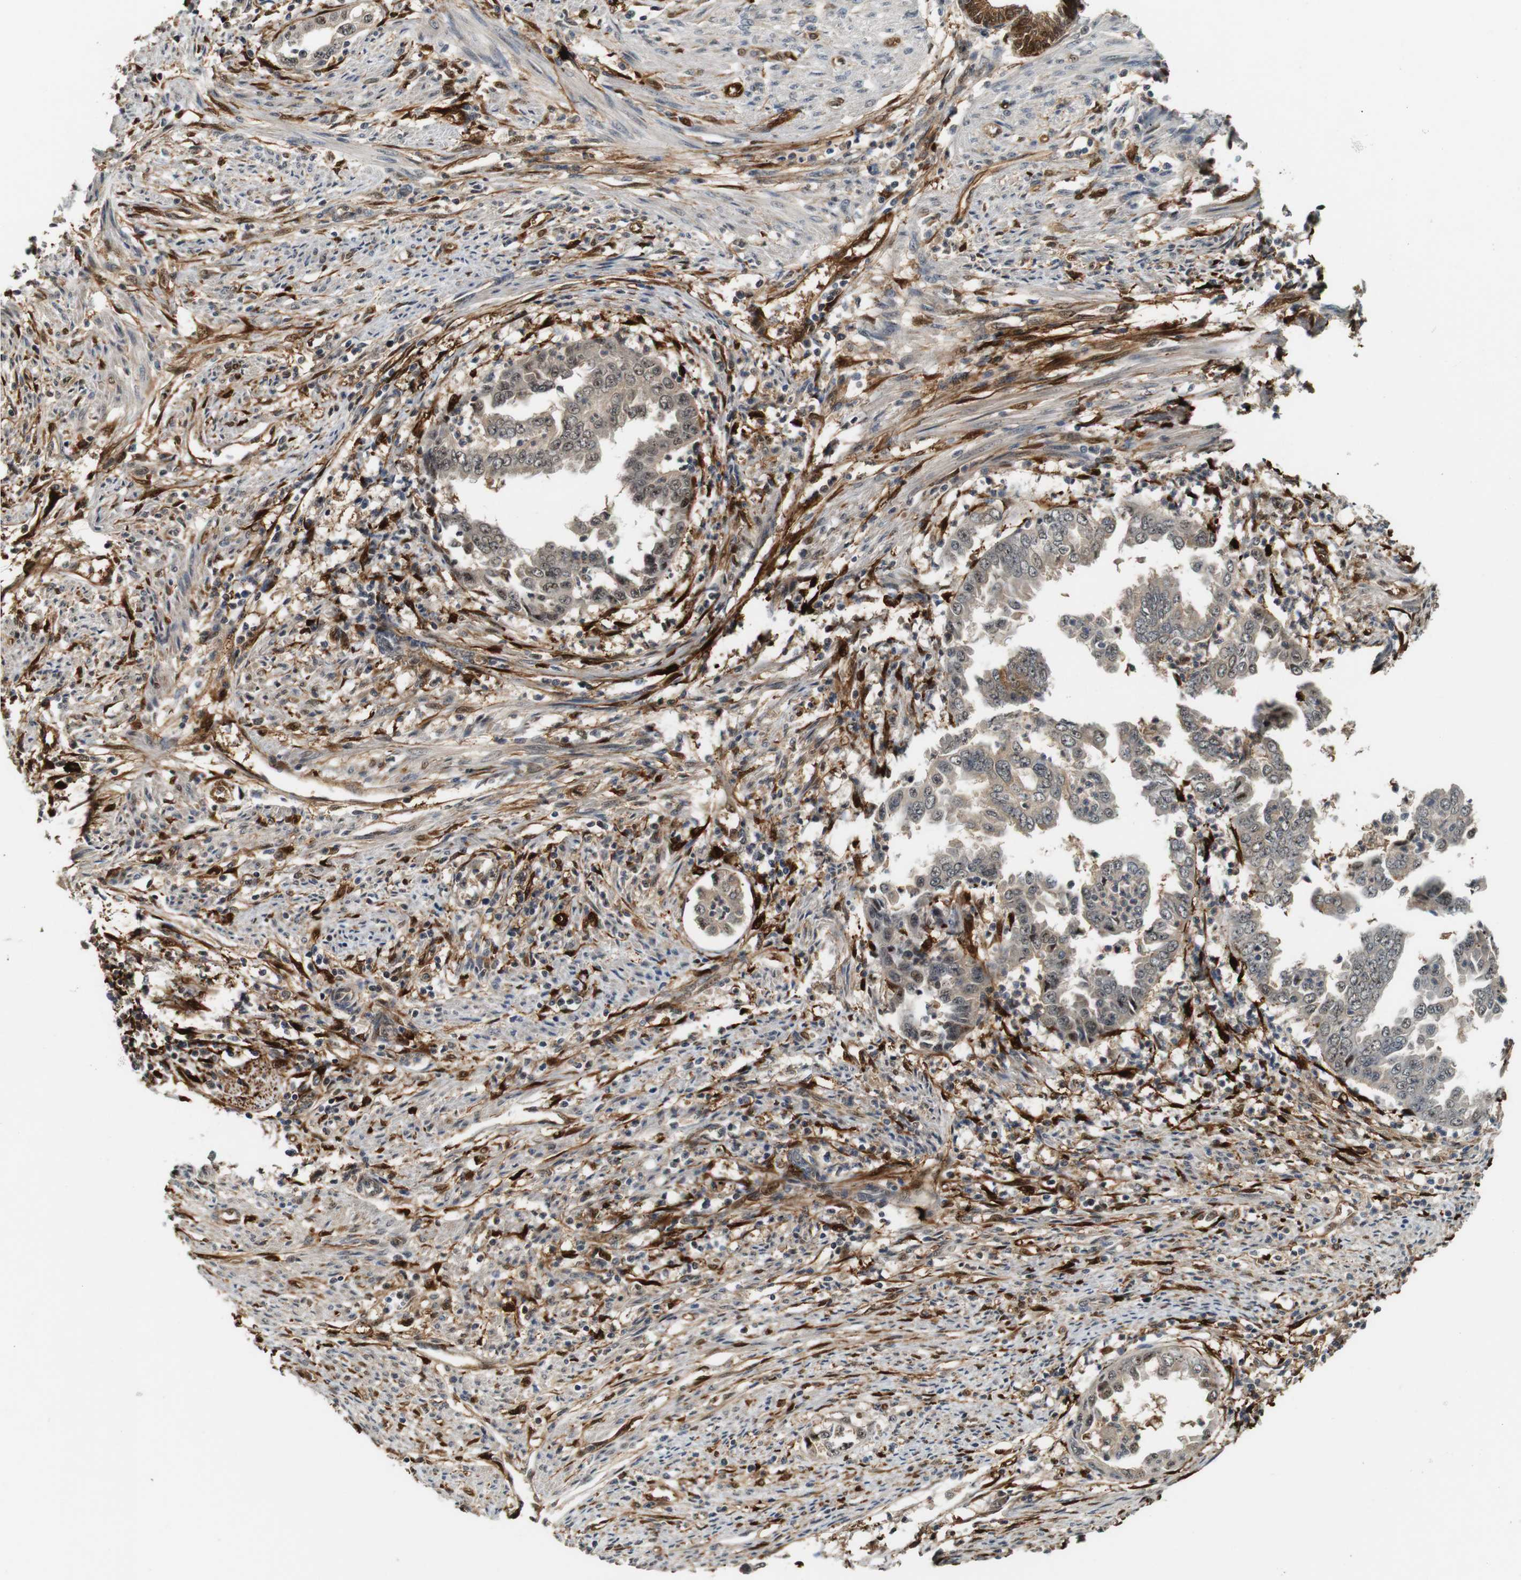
{"staining": {"intensity": "weak", "quantity": ">75%", "location": "cytoplasmic/membranous,nuclear"}, "tissue": "endometrial cancer", "cell_type": "Tumor cells", "image_type": "cancer", "snomed": [{"axis": "morphology", "description": "Adenocarcinoma, NOS"}, {"axis": "topography", "description": "Endometrium"}], "caption": "Endometrial adenocarcinoma stained with immunohistochemistry (IHC) shows weak cytoplasmic/membranous and nuclear expression in about >75% of tumor cells. (brown staining indicates protein expression, while blue staining denotes nuclei).", "gene": "LXN", "patient": {"sex": "female", "age": 85}}